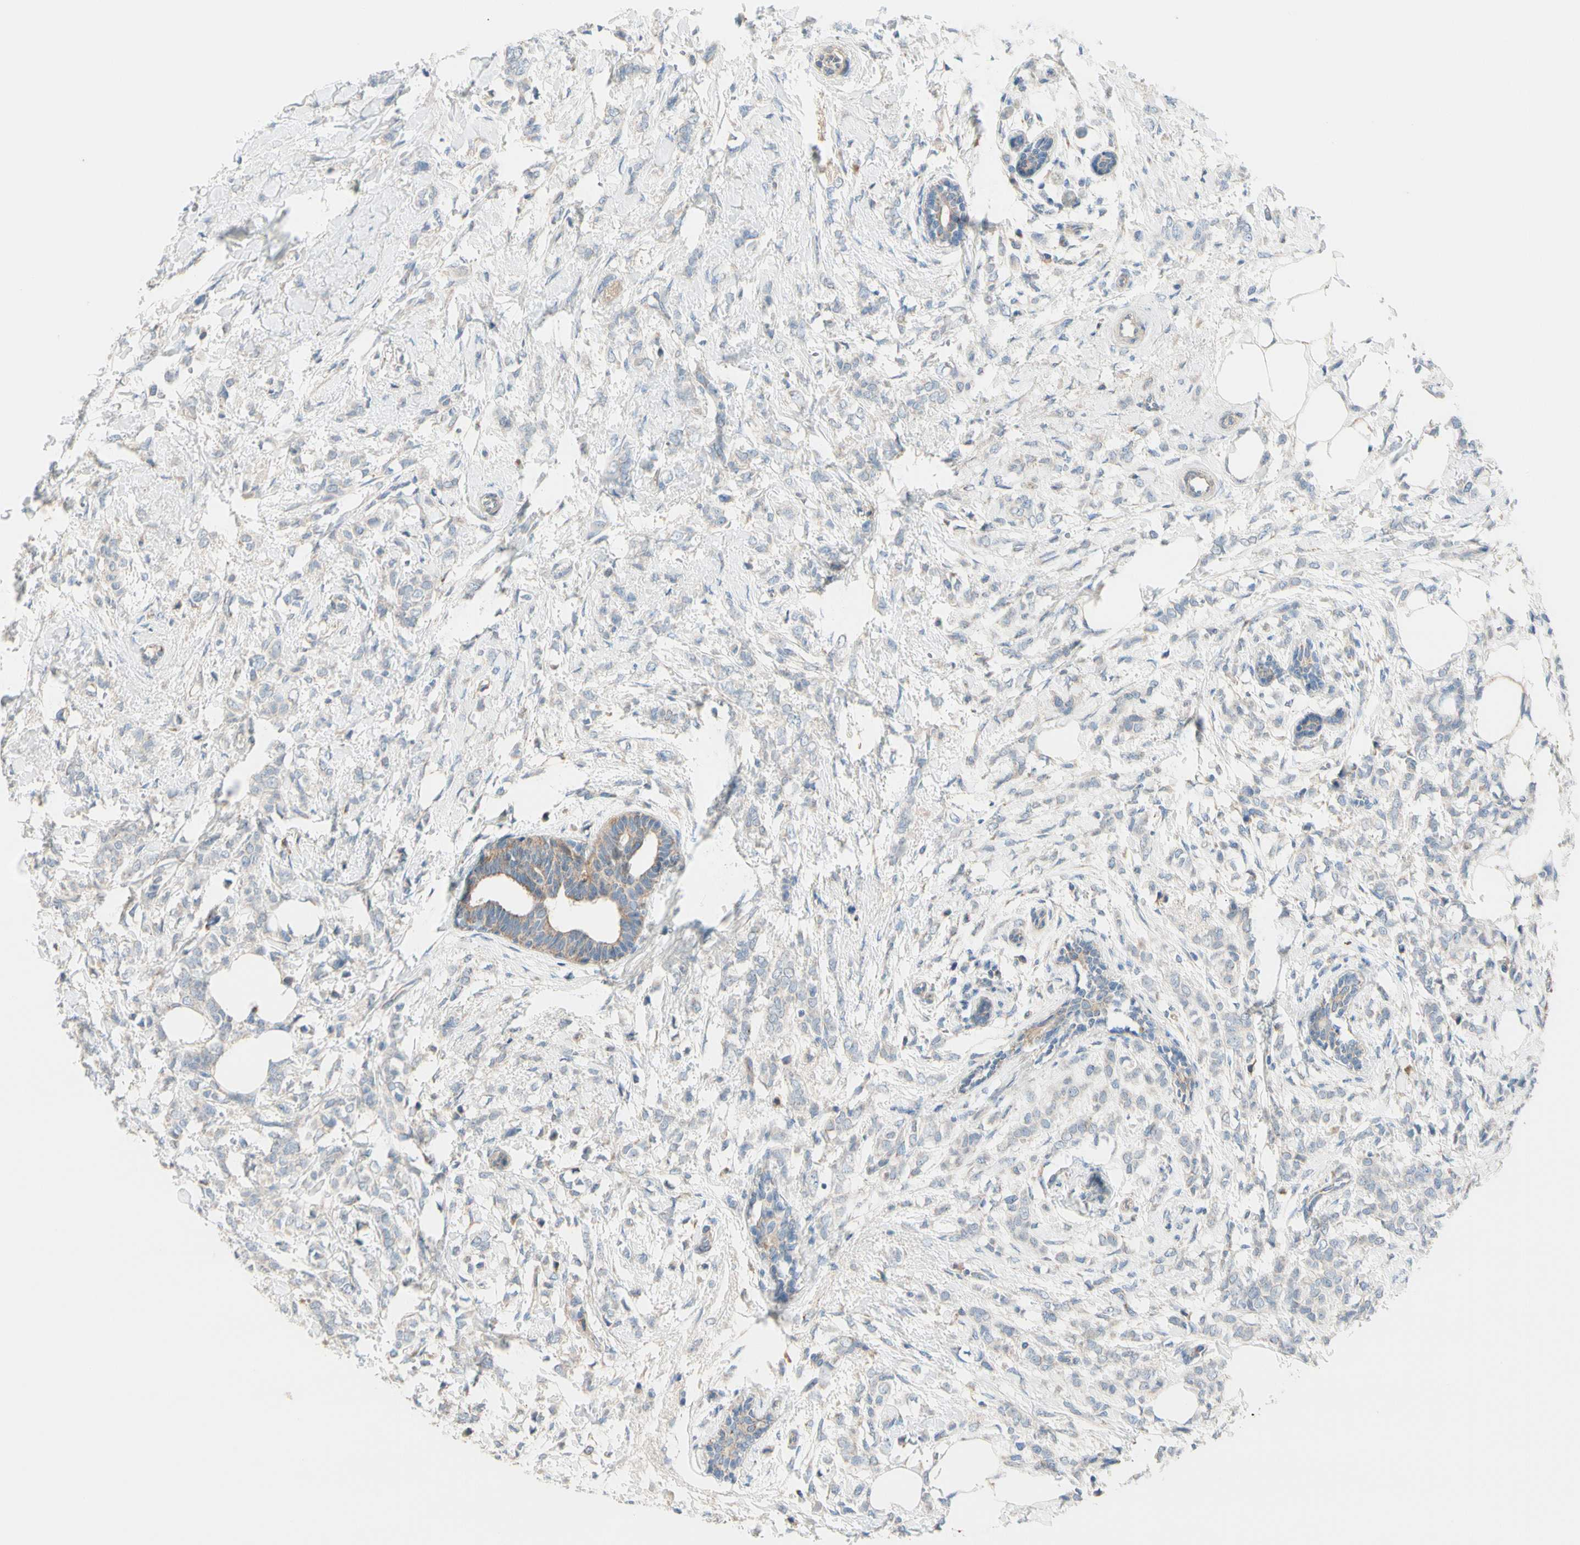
{"staining": {"intensity": "weak", "quantity": "<25%", "location": "cytoplasmic/membranous"}, "tissue": "breast cancer", "cell_type": "Tumor cells", "image_type": "cancer", "snomed": [{"axis": "morphology", "description": "Lobular carcinoma, in situ"}, {"axis": "morphology", "description": "Lobular carcinoma"}, {"axis": "topography", "description": "Breast"}], "caption": "Protein analysis of breast lobular carcinoma in situ shows no significant expression in tumor cells.", "gene": "EPHA3", "patient": {"sex": "female", "age": 41}}